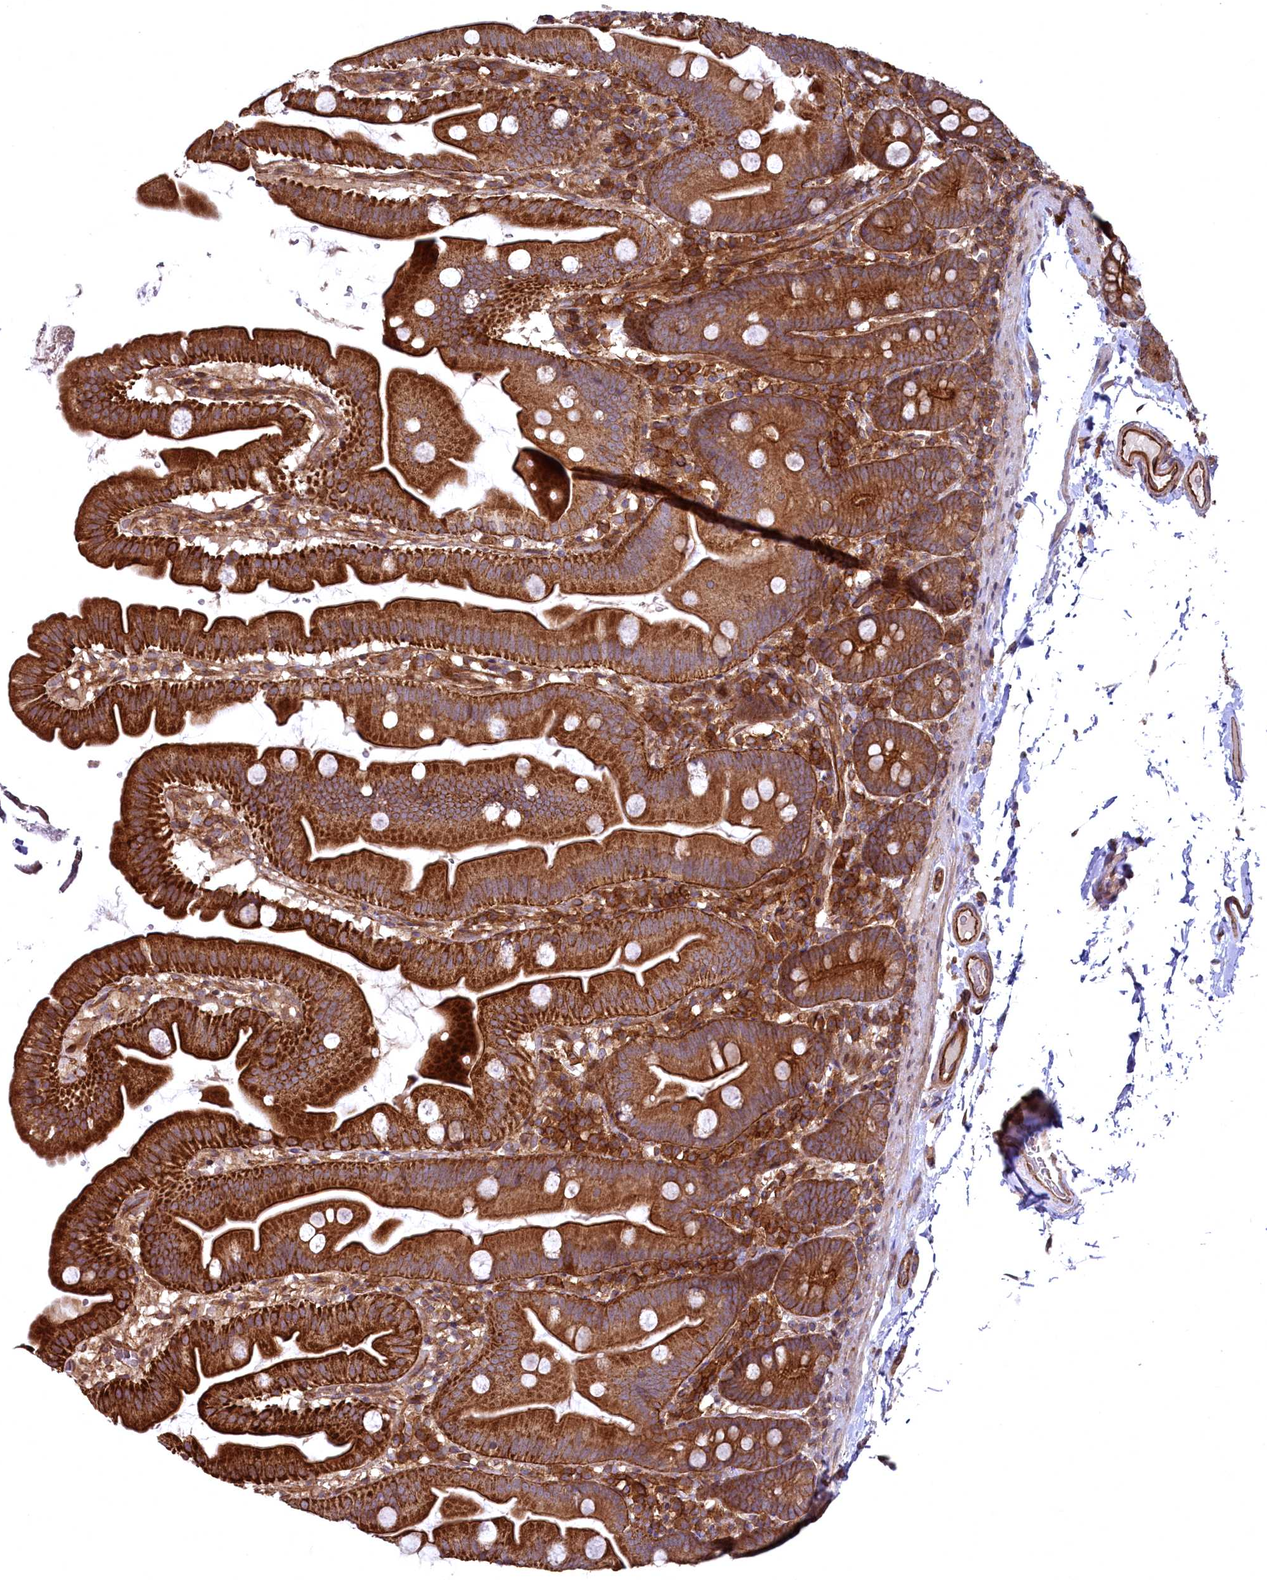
{"staining": {"intensity": "strong", "quantity": ">75%", "location": "cytoplasmic/membranous"}, "tissue": "small intestine", "cell_type": "Glandular cells", "image_type": "normal", "snomed": [{"axis": "morphology", "description": "Normal tissue, NOS"}, {"axis": "topography", "description": "Small intestine"}], "caption": "Small intestine stained with DAB IHC displays high levels of strong cytoplasmic/membranous positivity in approximately >75% of glandular cells. (DAB (3,3'-diaminobenzidine) = brown stain, brightfield microscopy at high magnification).", "gene": "SVIP", "patient": {"sex": "female", "age": 68}}